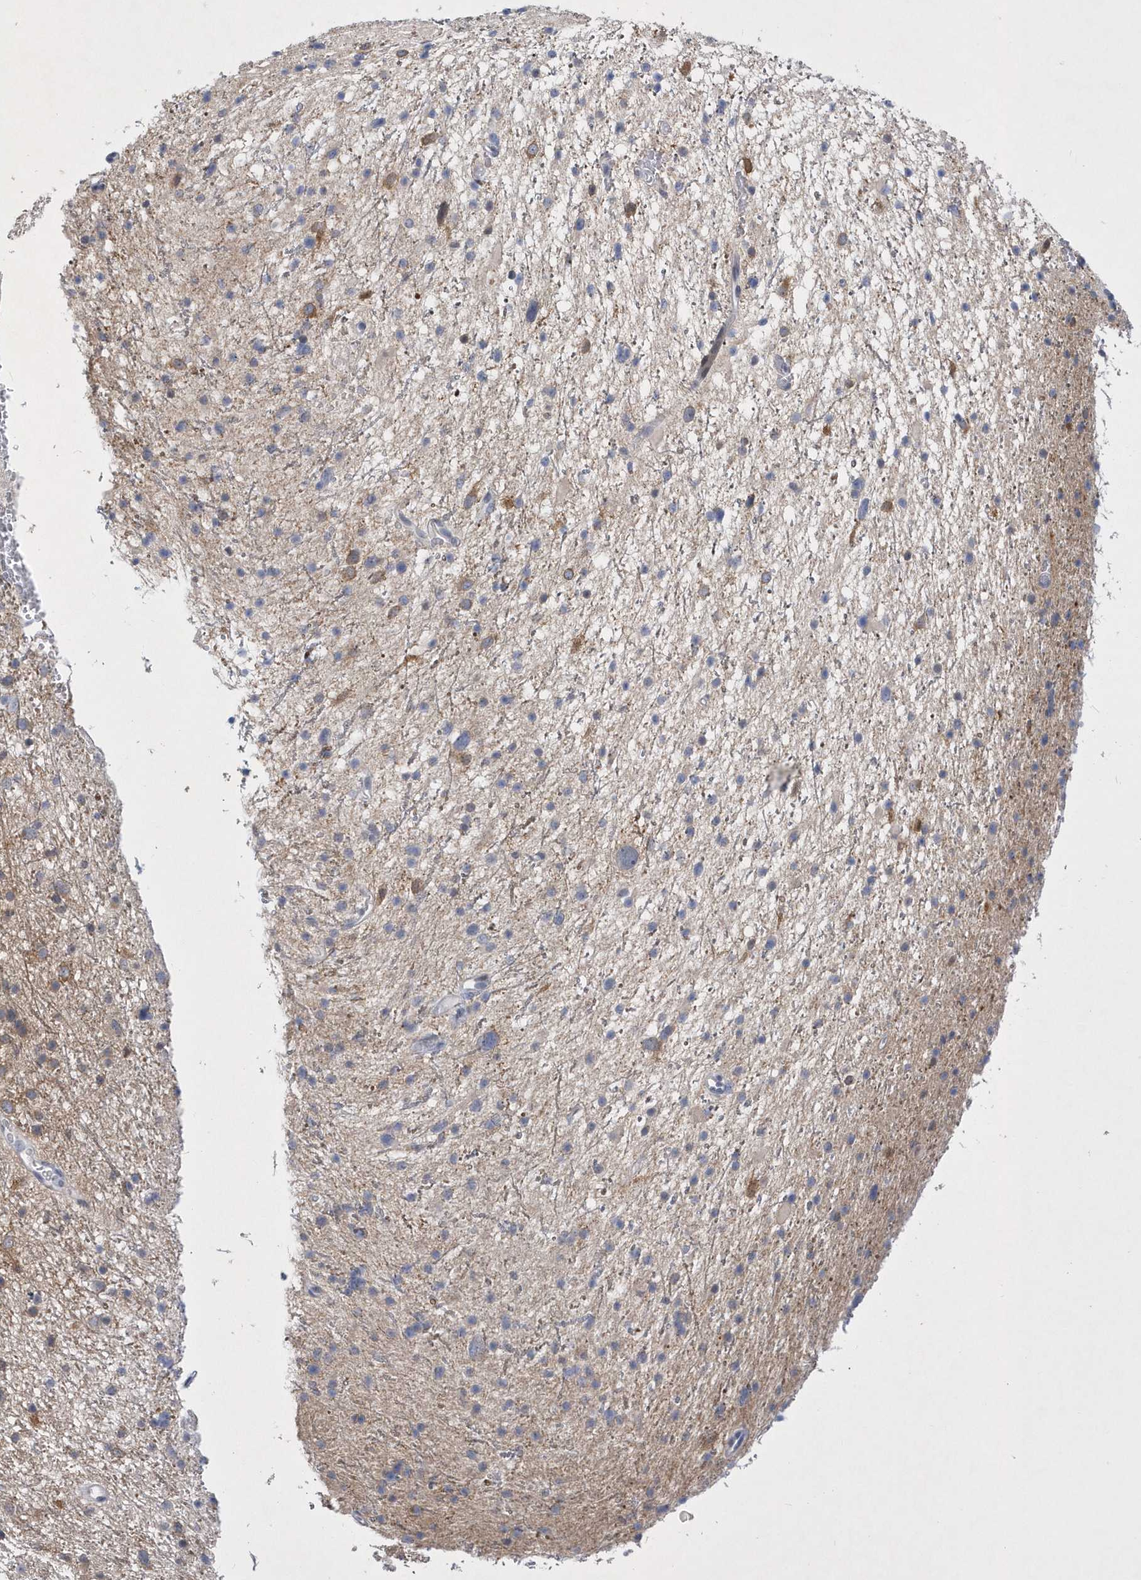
{"staining": {"intensity": "moderate", "quantity": "<25%", "location": "cytoplasmic/membranous"}, "tissue": "glioma", "cell_type": "Tumor cells", "image_type": "cancer", "snomed": [{"axis": "morphology", "description": "Glioma, malignant, Low grade"}, {"axis": "topography", "description": "Cerebral cortex"}], "caption": "High-power microscopy captured an immunohistochemistry (IHC) image of malignant glioma (low-grade), revealing moderate cytoplasmic/membranous positivity in approximately <25% of tumor cells.", "gene": "SRGAP3", "patient": {"sex": "female", "age": 39}}